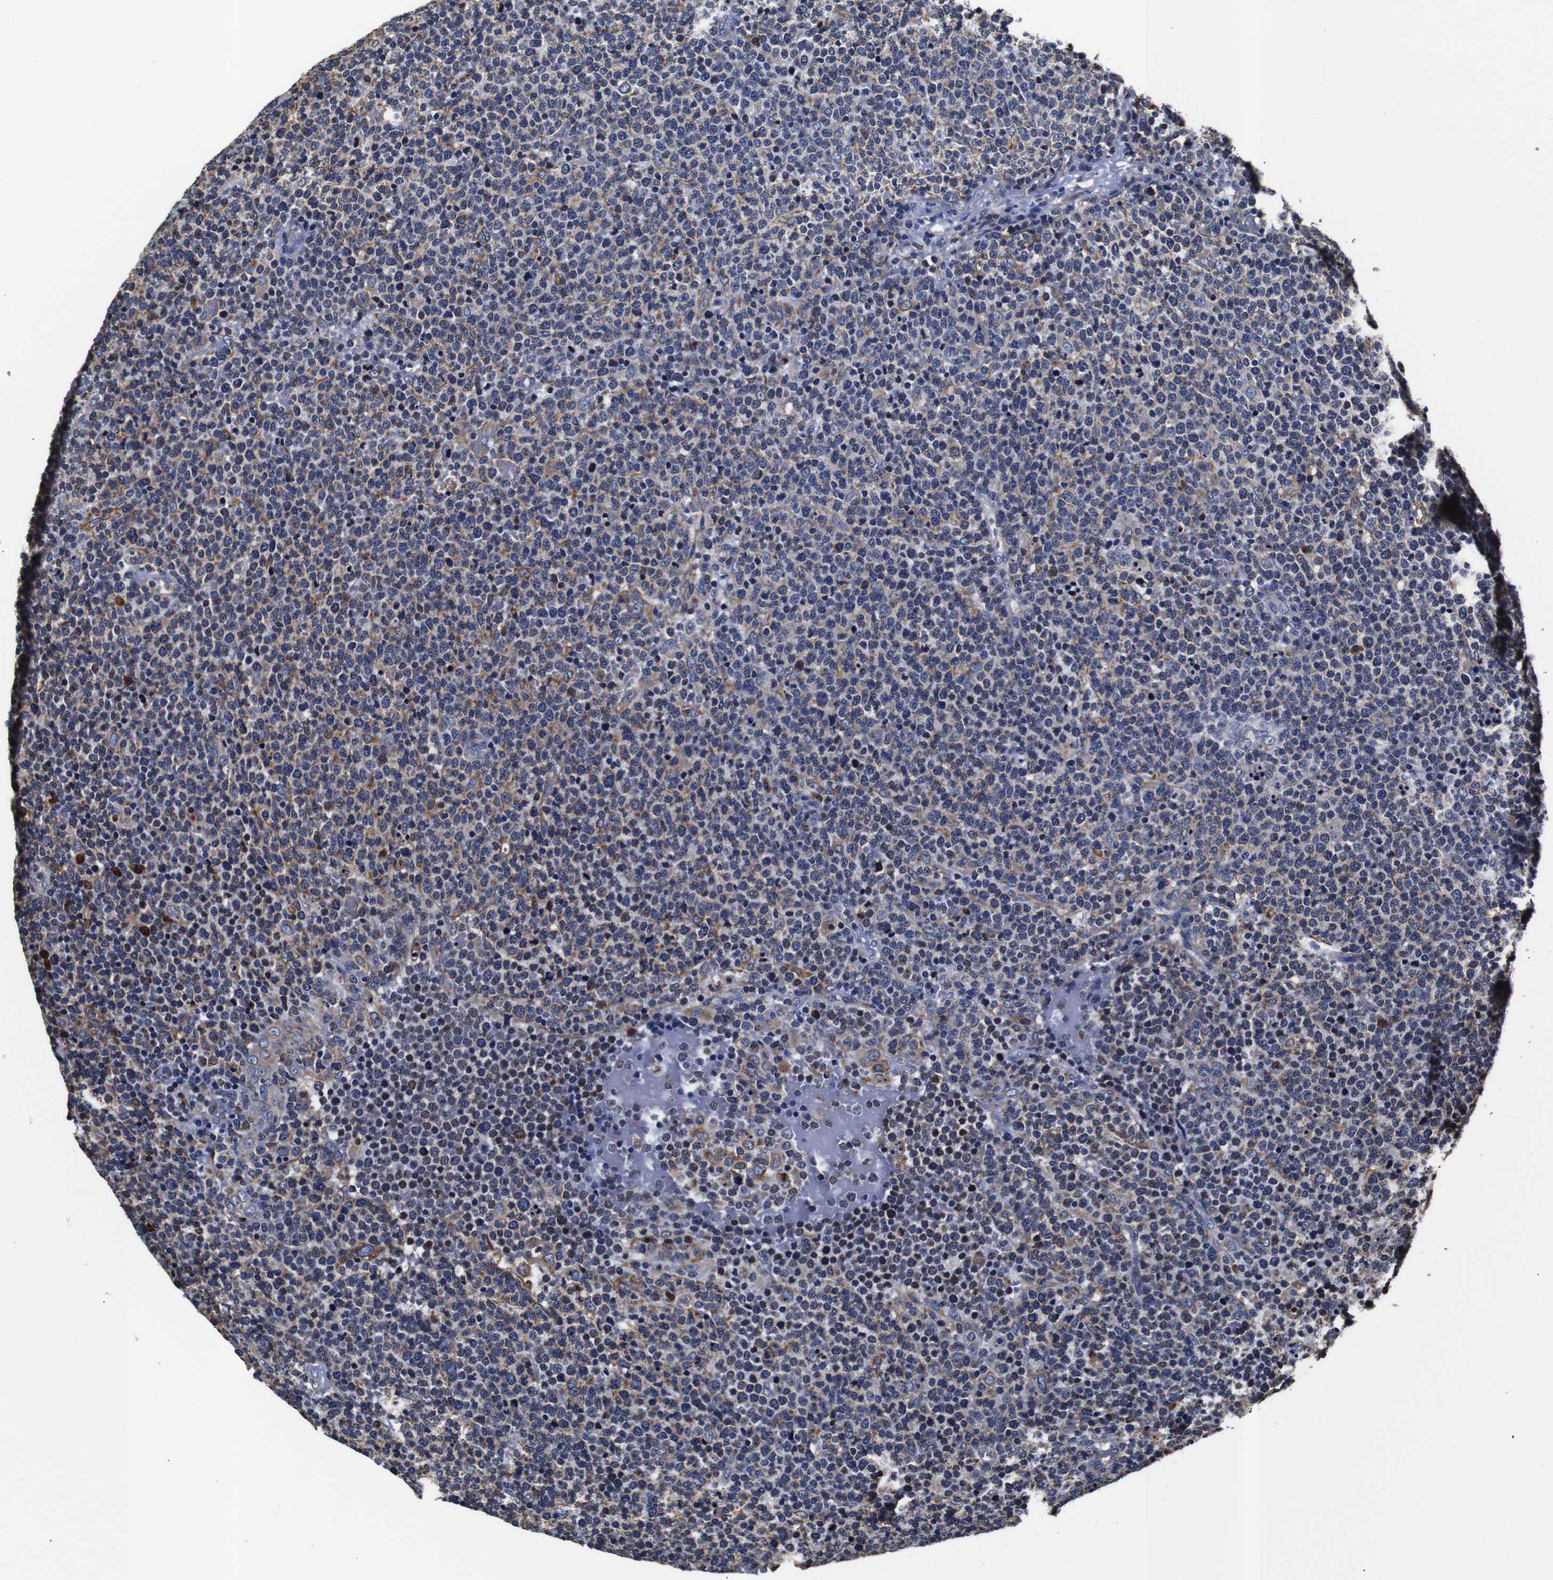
{"staining": {"intensity": "weak", "quantity": "25%-75%", "location": "cytoplasmic/membranous"}, "tissue": "lymphoma", "cell_type": "Tumor cells", "image_type": "cancer", "snomed": [{"axis": "morphology", "description": "Malignant lymphoma, non-Hodgkin's type, High grade"}, {"axis": "topography", "description": "Lymph node"}], "caption": "Human malignant lymphoma, non-Hodgkin's type (high-grade) stained with a brown dye demonstrates weak cytoplasmic/membranous positive staining in about 25%-75% of tumor cells.", "gene": "PPIB", "patient": {"sex": "male", "age": 61}}